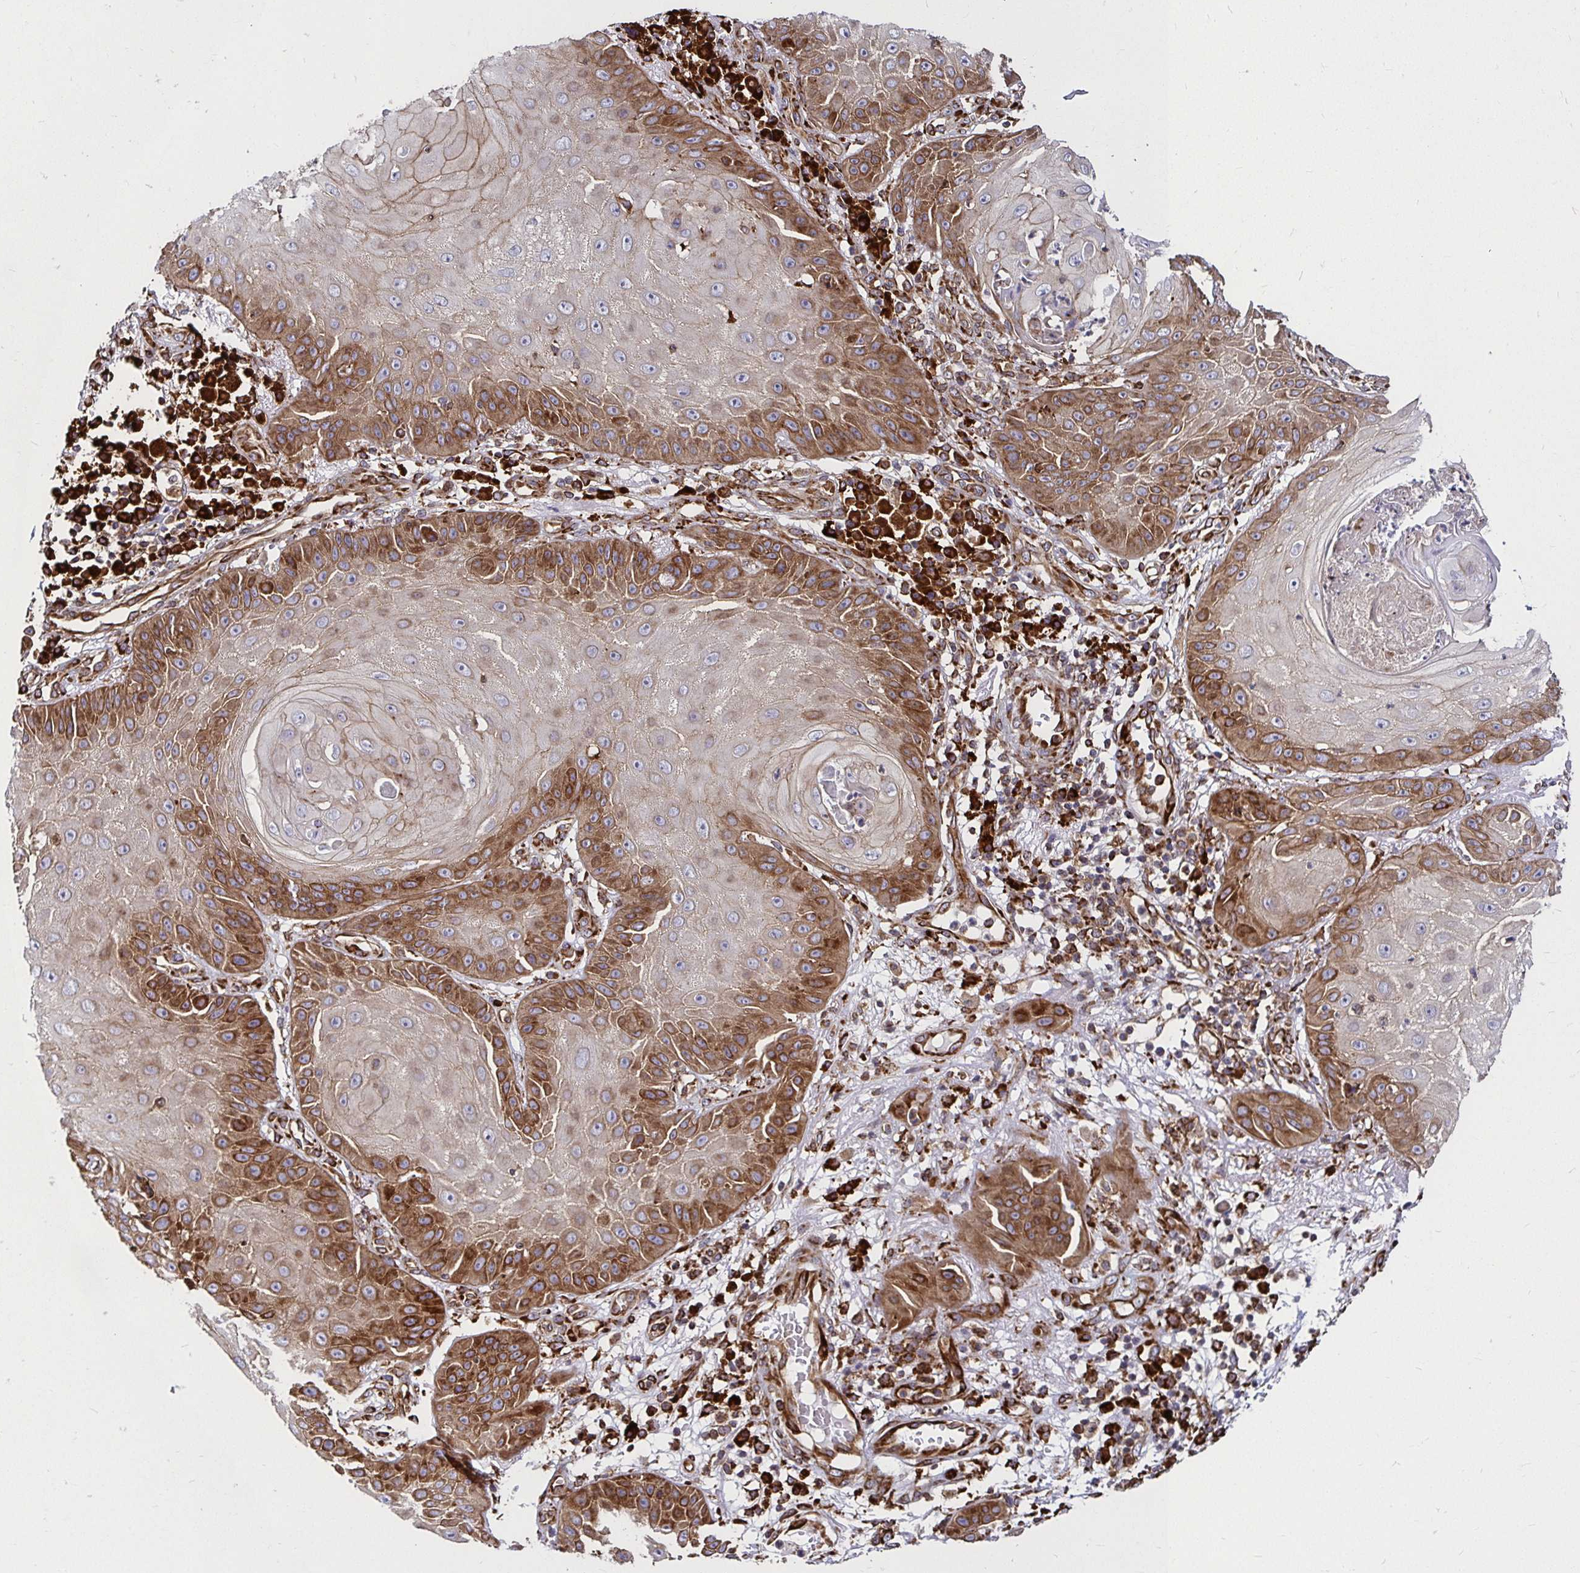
{"staining": {"intensity": "moderate", "quantity": "25%-75%", "location": "cytoplasmic/membranous"}, "tissue": "skin cancer", "cell_type": "Tumor cells", "image_type": "cancer", "snomed": [{"axis": "morphology", "description": "Squamous cell carcinoma, NOS"}, {"axis": "topography", "description": "Skin"}], "caption": "There is medium levels of moderate cytoplasmic/membranous expression in tumor cells of skin squamous cell carcinoma, as demonstrated by immunohistochemical staining (brown color).", "gene": "SMYD3", "patient": {"sex": "male", "age": 70}}